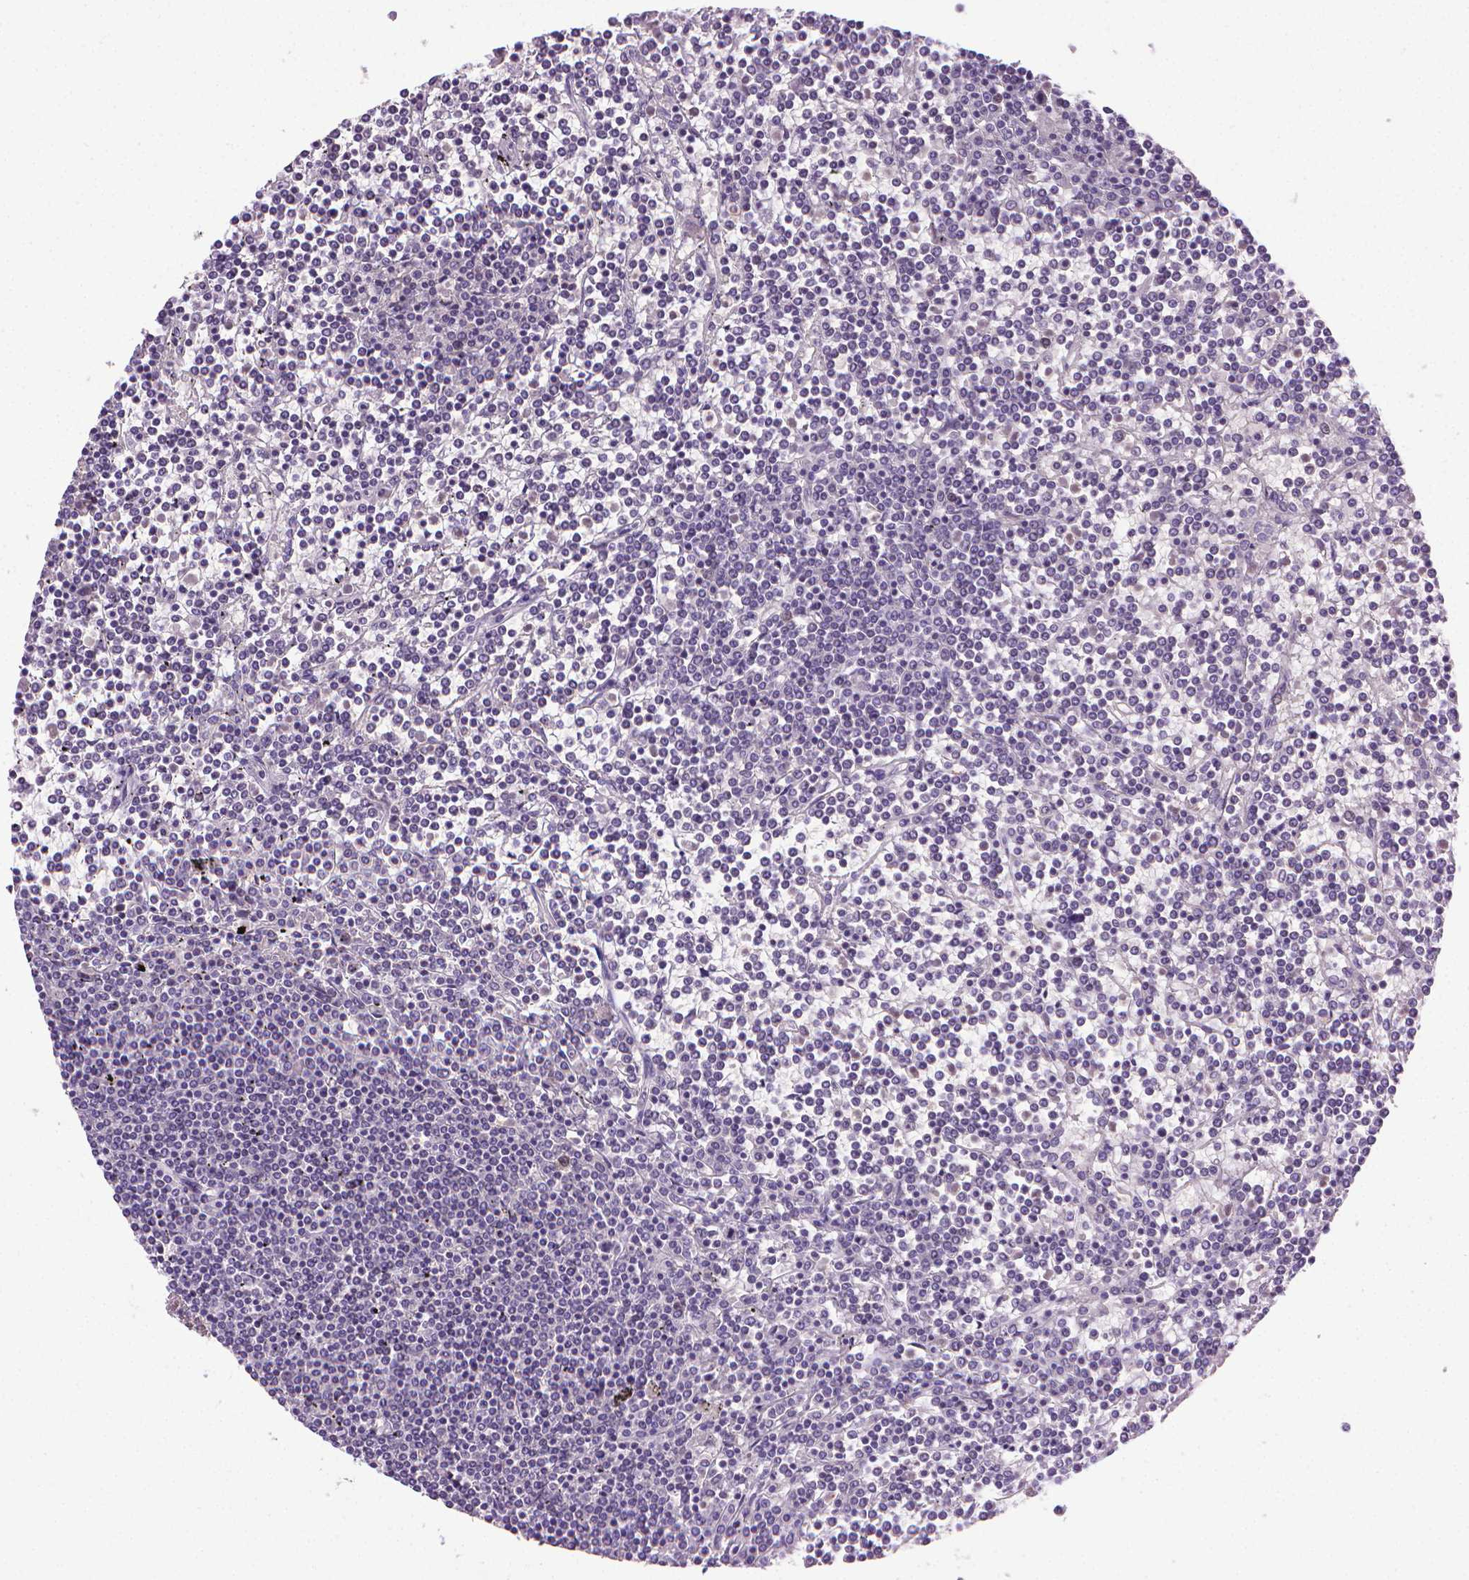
{"staining": {"intensity": "negative", "quantity": "none", "location": "none"}, "tissue": "lymphoma", "cell_type": "Tumor cells", "image_type": "cancer", "snomed": [{"axis": "morphology", "description": "Malignant lymphoma, non-Hodgkin's type, Low grade"}, {"axis": "topography", "description": "Spleen"}], "caption": "The micrograph shows no staining of tumor cells in lymphoma.", "gene": "CDKN2D", "patient": {"sex": "female", "age": 19}}